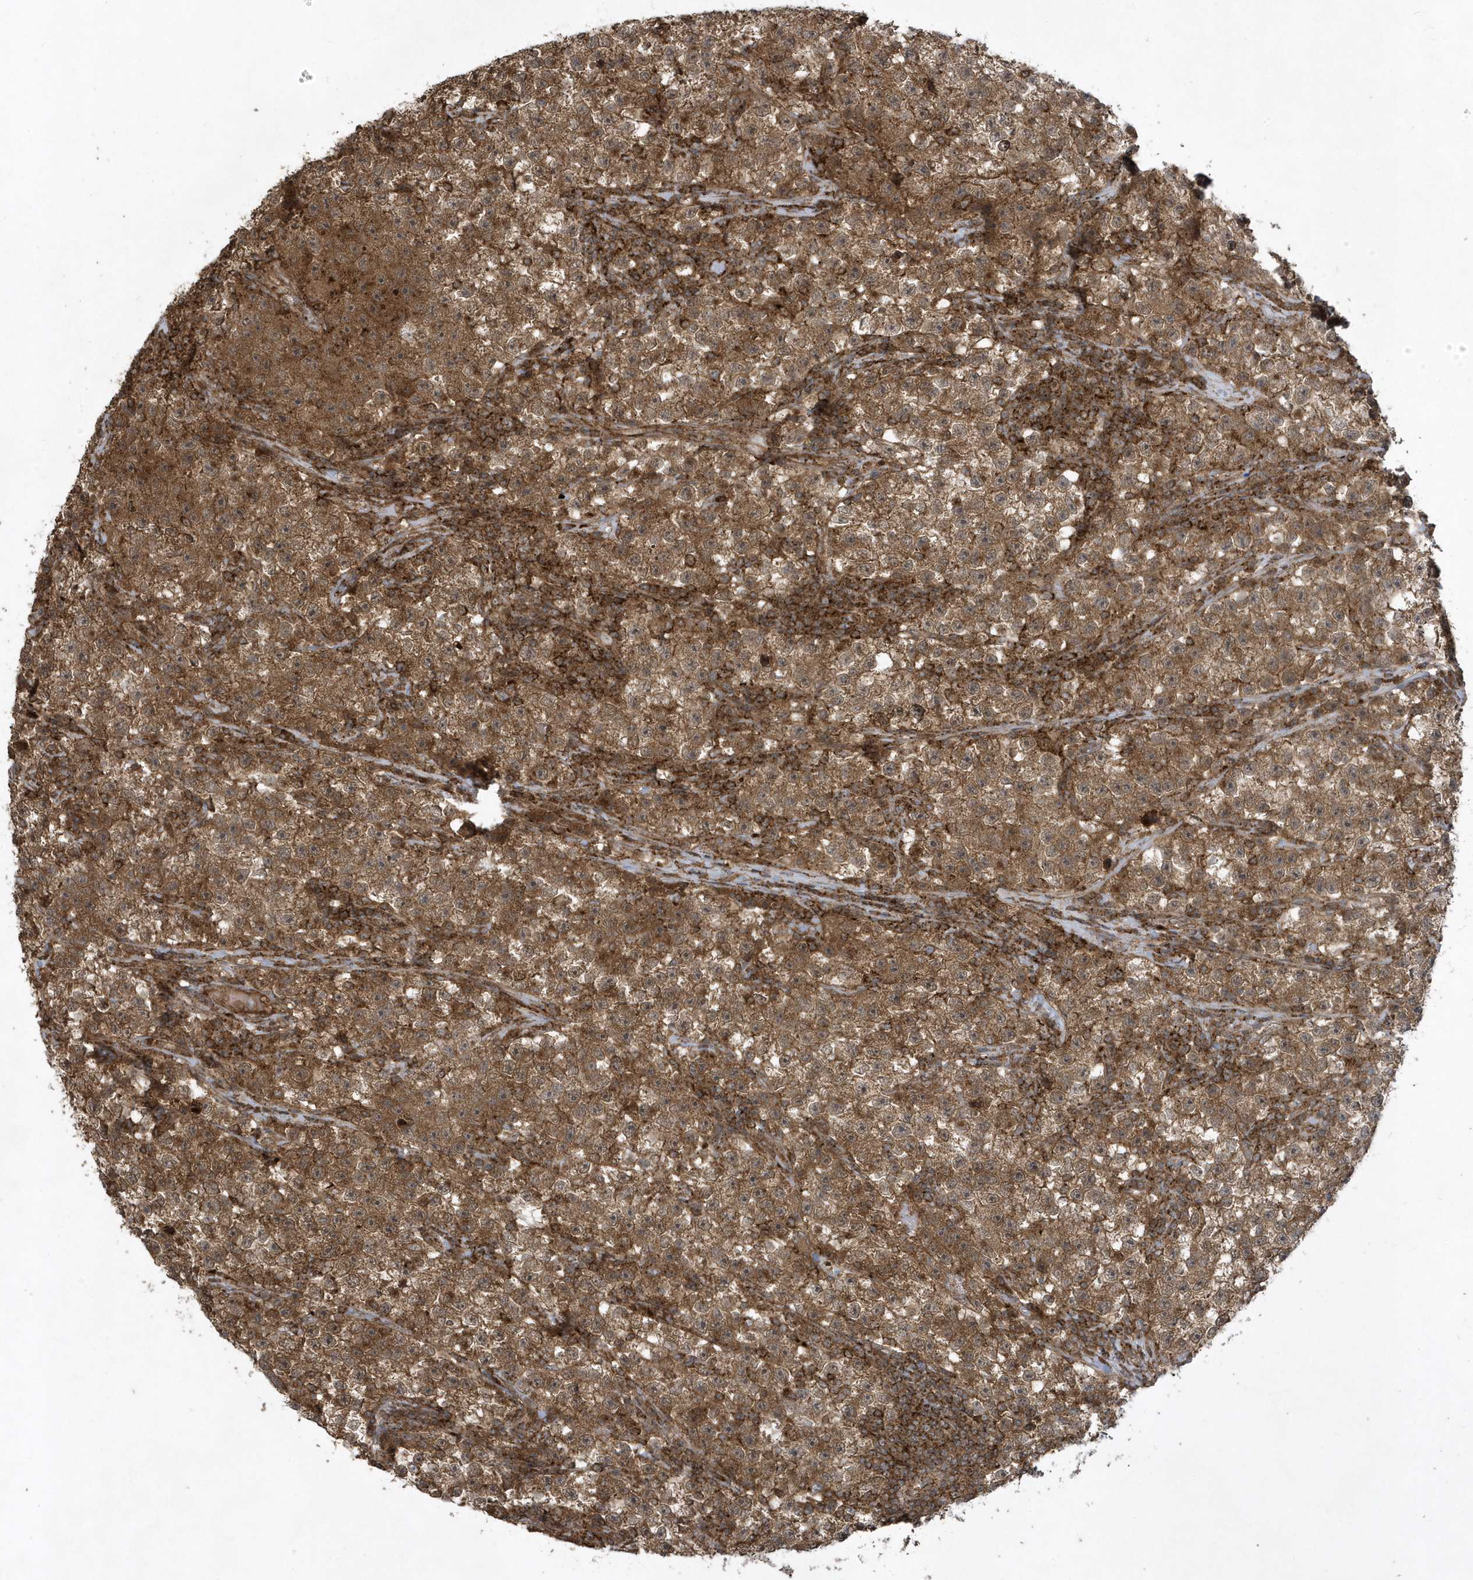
{"staining": {"intensity": "moderate", "quantity": ">75%", "location": "cytoplasmic/membranous"}, "tissue": "testis cancer", "cell_type": "Tumor cells", "image_type": "cancer", "snomed": [{"axis": "morphology", "description": "Seminoma, NOS"}, {"axis": "topography", "description": "Testis"}], "caption": "Brown immunohistochemical staining in testis cancer shows moderate cytoplasmic/membranous staining in about >75% of tumor cells.", "gene": "STAMBP", "patient": {"sex": "male", "age": 22}}